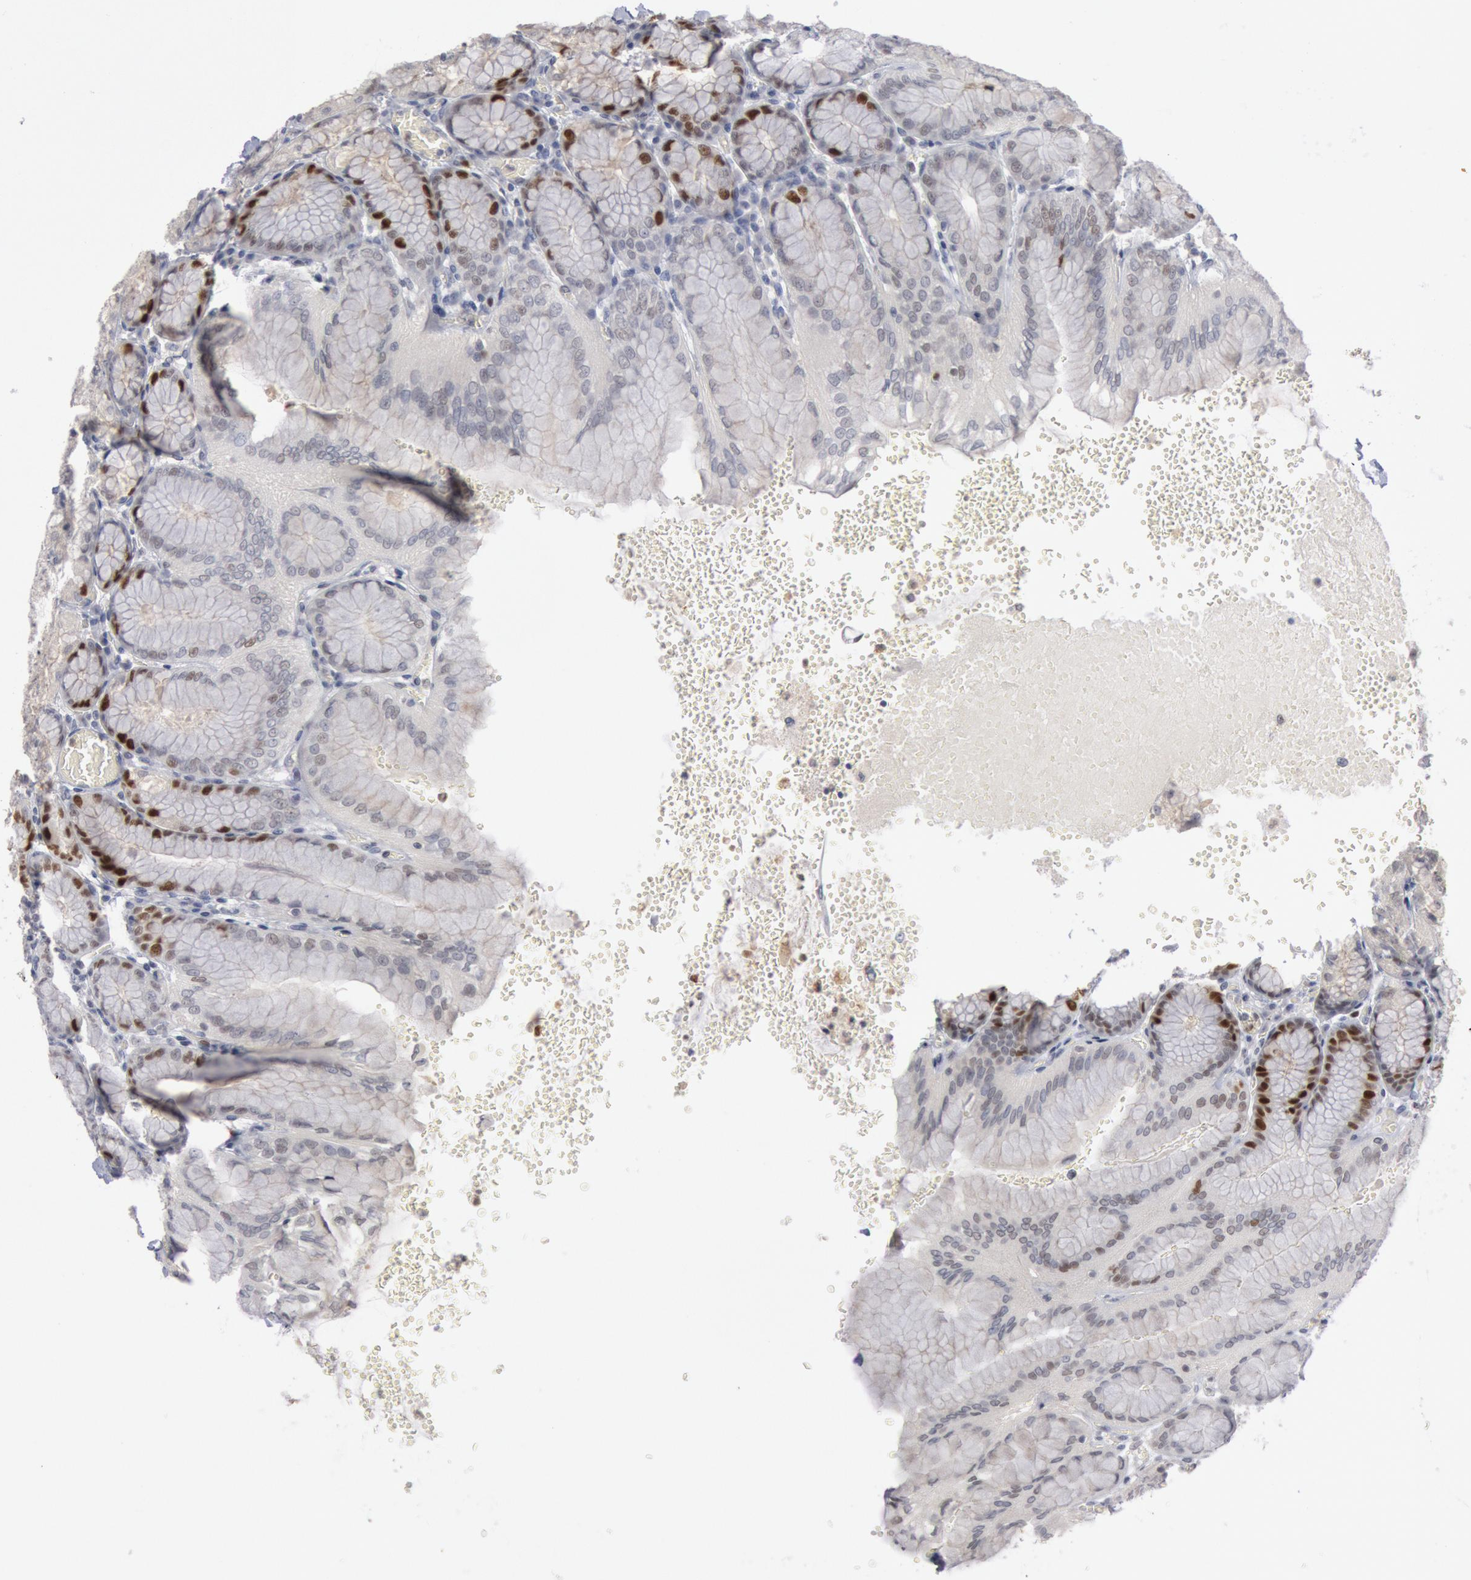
{"staining": {"intensity": "strong", "quantity": "25%-75%", "location": "nuclear"}, "tissue": "stomach", "cell_type": "Glandular cells", "image_type": "normal", "snomed": [{"axis": "morphology", "description": "Normal tissue, NOS"}, {"axis": "topography", "description": "Stomach, upper"}, {"axis": "topography", "description": "Stomach"}], "caption": "Strong nuclear protein staining is present in about 25%-75% of glandular cells in stomach. The staining is performed using DAB brown chromogen to label protein expression. The nuclei are counter-stained blue using hematoxylin.", "gene": "WDHD1", "patient": {"sex": "male", "age": 76}}